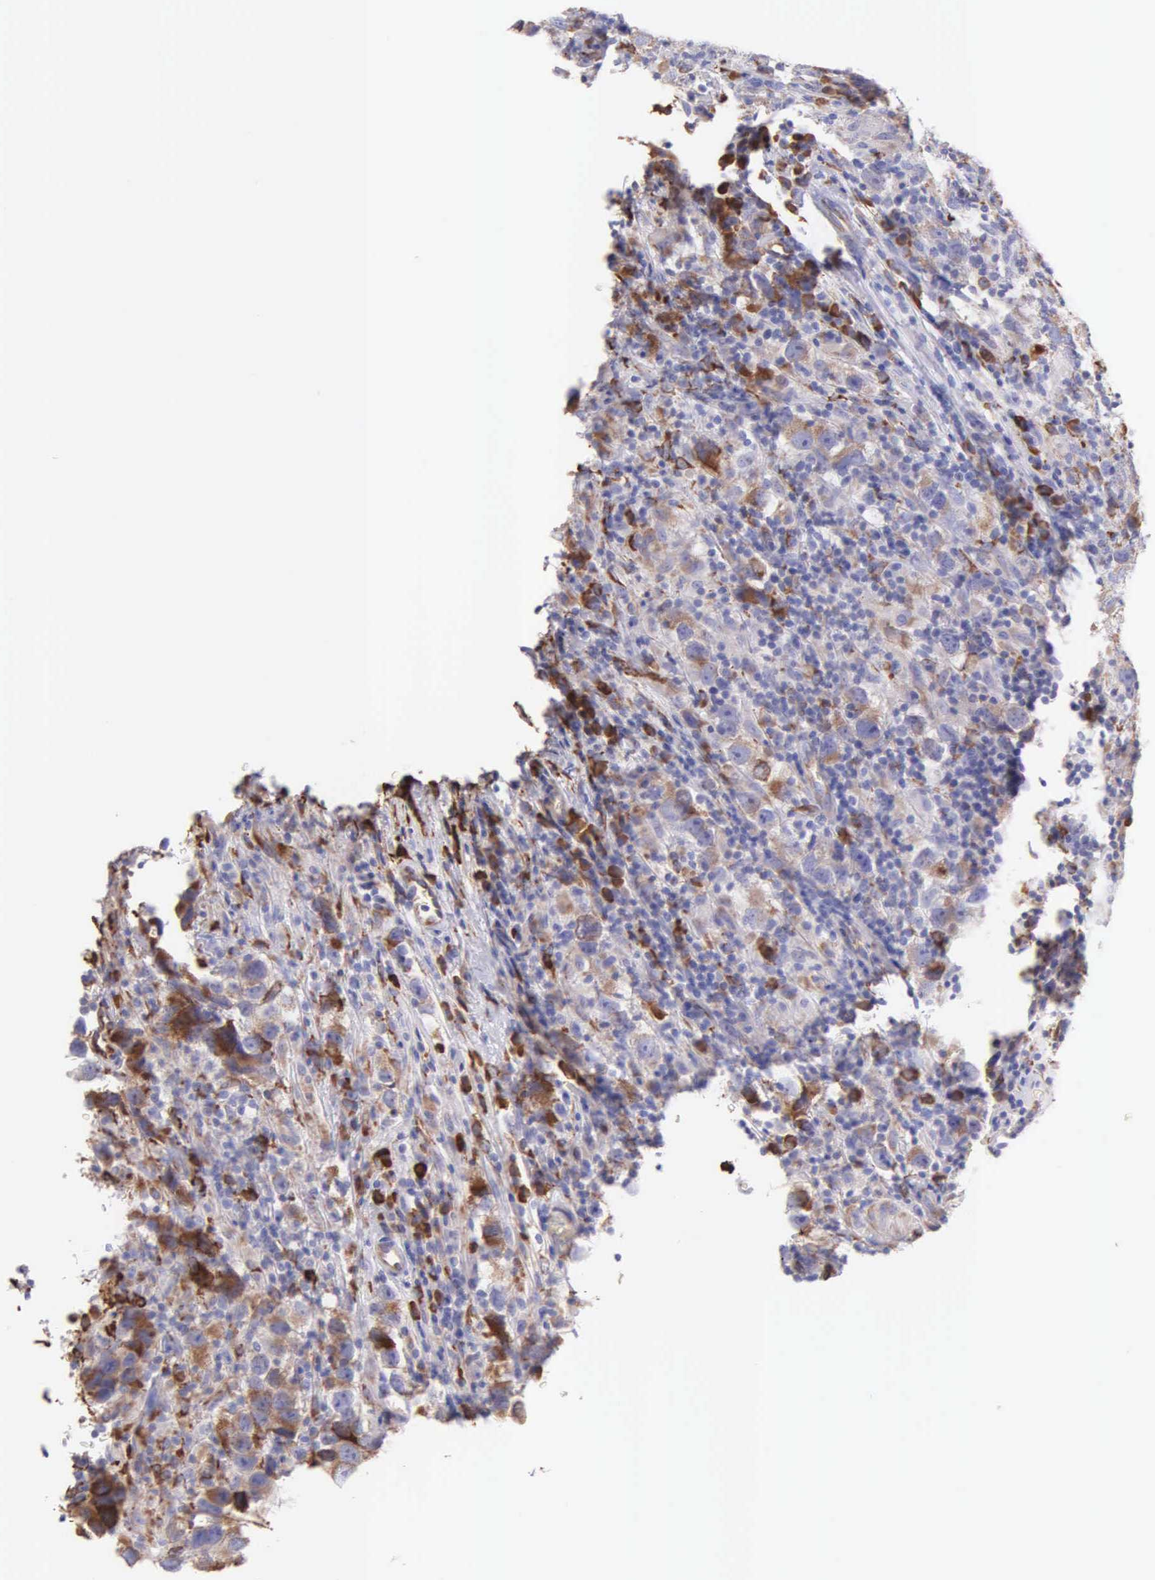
{"staining": {"intensity": "weak", "quantity": ">75%", "location": "cytoplasmic/membranous"}, "tissue": "testis cancer", "cell_type": "Tumor cells", "image_type": "cancer", "snomed": [{"axis": "morphology", "description": "Carcinoma, Embryonal, NOS"}, {"axis": "topography", "description": "Testis"}], "caption": "Immunohistochemistry photomicrograph of neoplastic tissue: embryonal carcinoma (testis) stained using immunohistochemistry (IHC) reveals low levels of weak protein expression localized specifically in the cytoplasmic/membranous of tumor cells, appearing as a cytoplasmic/membranous brown color.", "gene": "CKAP4", "patient": {"sex": "male", "age": 21}}